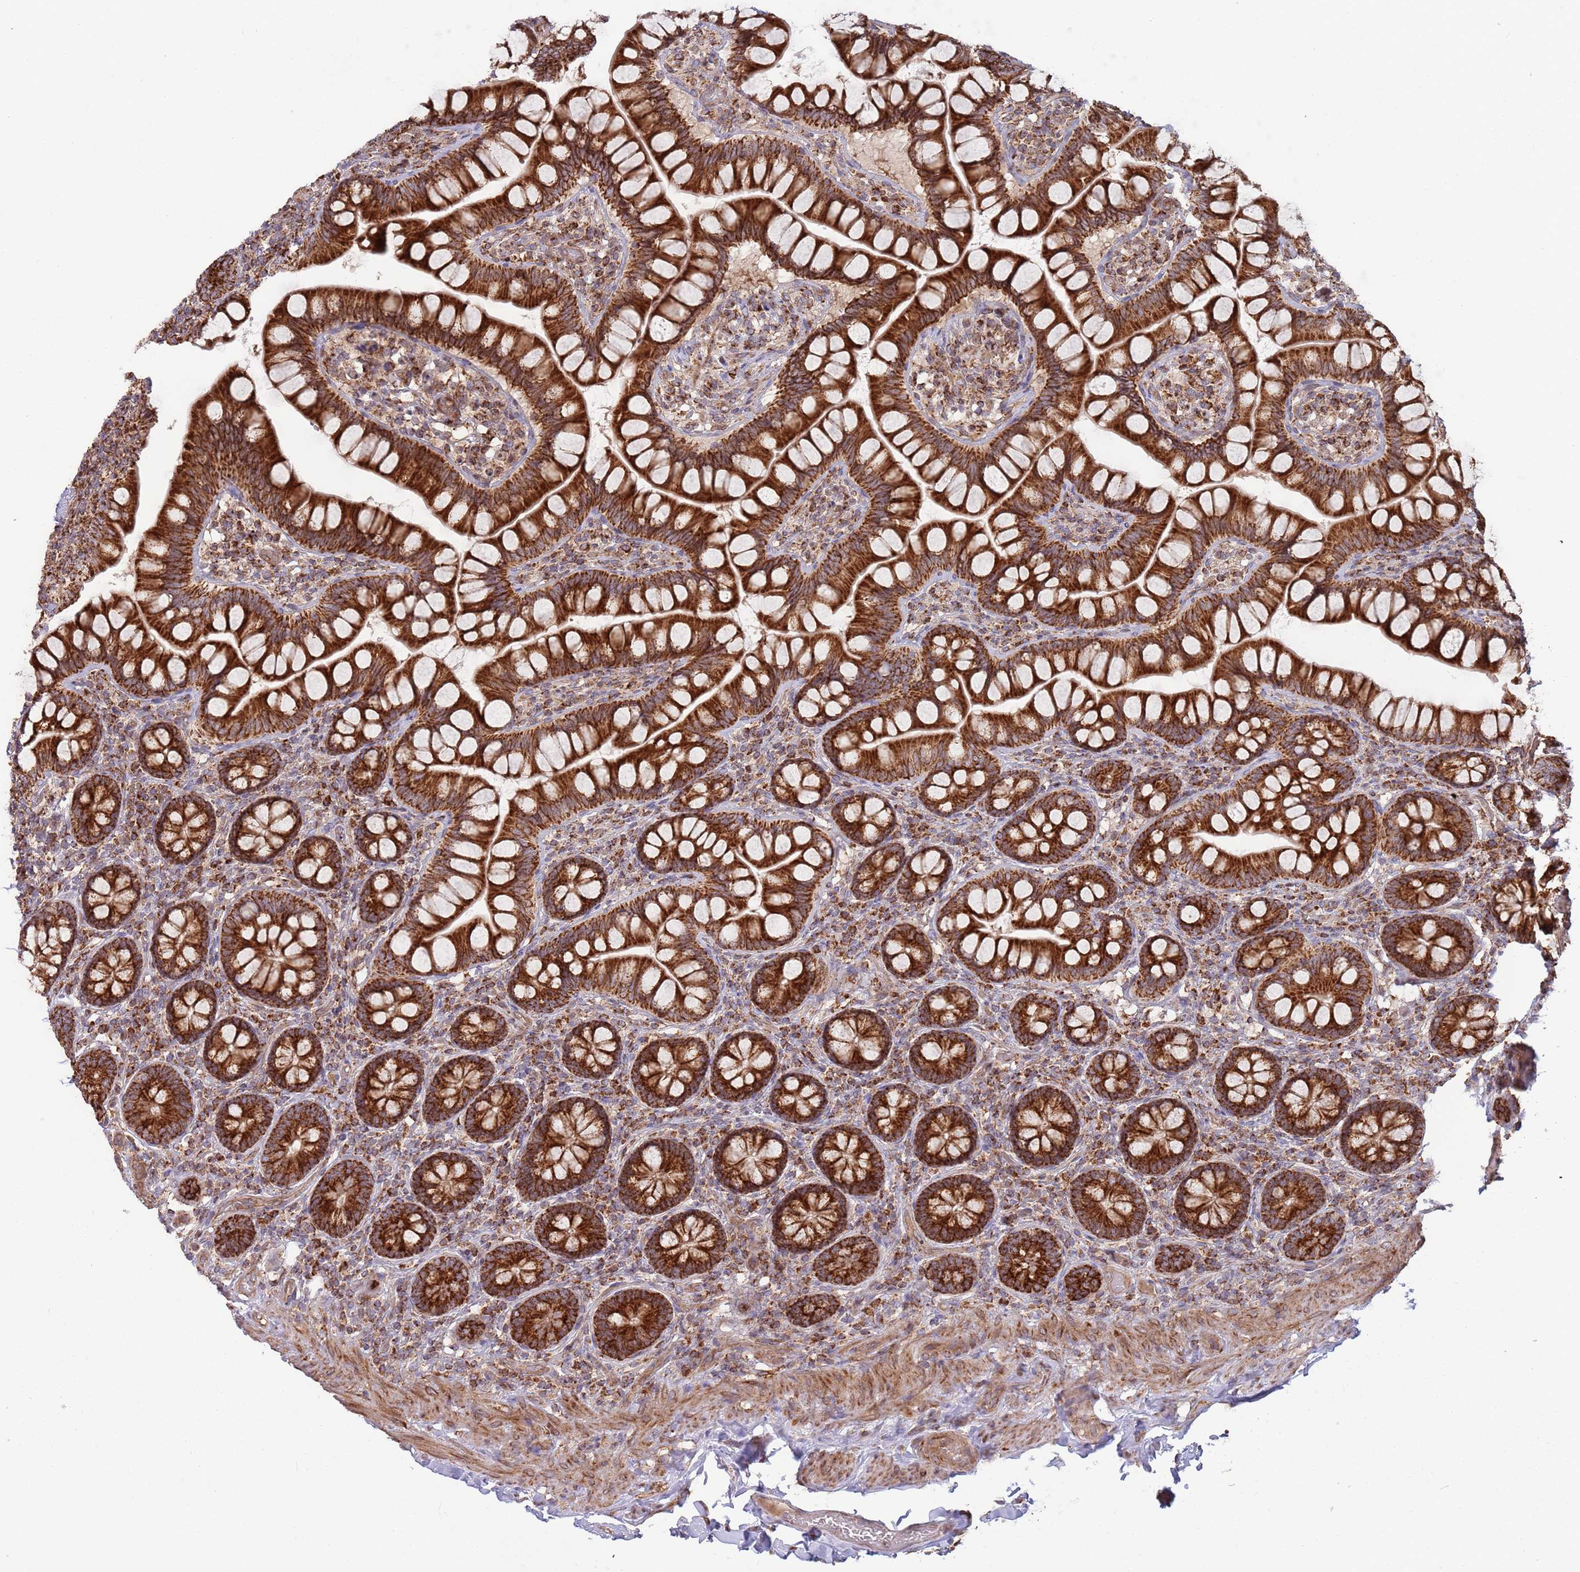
{"staining": {"intensity": "strong", "quantity": ">75%", "location": "cytoplasmic/membranous"}, "tissue": "small intestine", "cell_type": "Glandular cells", "image_type": "normal", "snomed": [{"axis": "morphology", "description": "Normal tissue, NOS"}, {"axis": "topography", "description": "Small intestine"}], "caption": "Glandular cells reveal high levels of strong cytoplasmic/membranous expression in about >75% of cells in normal small intestine. (DAB IHC, brown staining for protein, blue staining for nuclei).", "gene": "ATP5PD", "patient": {"sex": "male", "age": 70}}